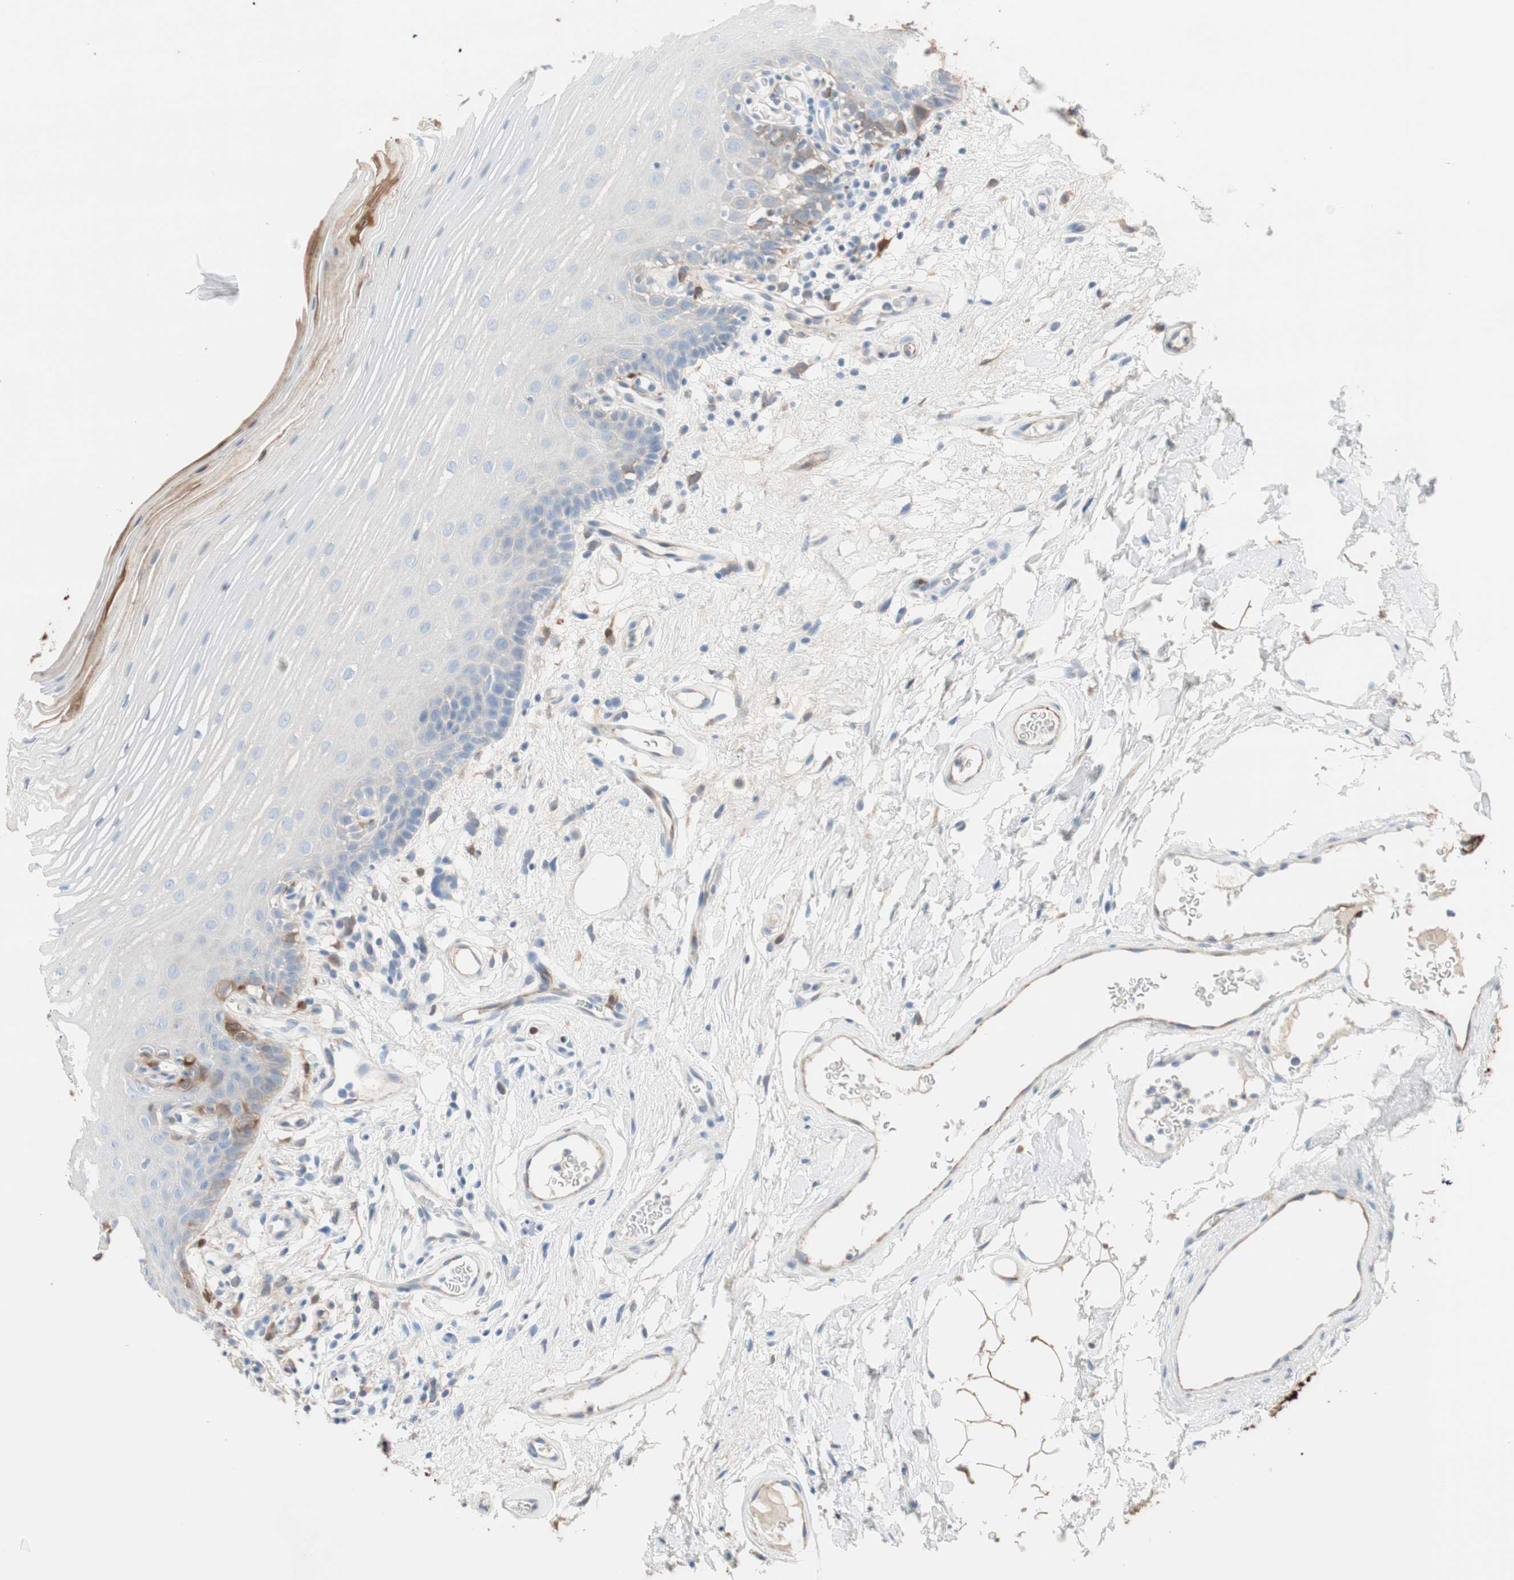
{"staining": {"intensity": "weak", "quantity": "<25%", "location": "cytoplasmic/membranous"}, "tissue": "oral mucosa", "cell_type": "Squamous epithelial cells", "image_type": "normal", "snomed": [{"axis": "morphology", "description": "Normal tissue, NOS"}, {"axis": "morphology", "description": "Squamous cell carcinoma, NOS"}, {"axis": "topography", "description": "Skeletal muscle"}, {"axis": "topography", "description": "Oral tissue"}], "caption": "Photomicrograph shows no protein staining in squamous epithelial cells of normal oral mucosa. (DAB (3,3'-diaminobenzidine) immunohistochemistry (IHC) visualized using brightfield microscopy, high magnification).", "gene": "GLUL", "patient": {"sex": "male", "age": 71}}